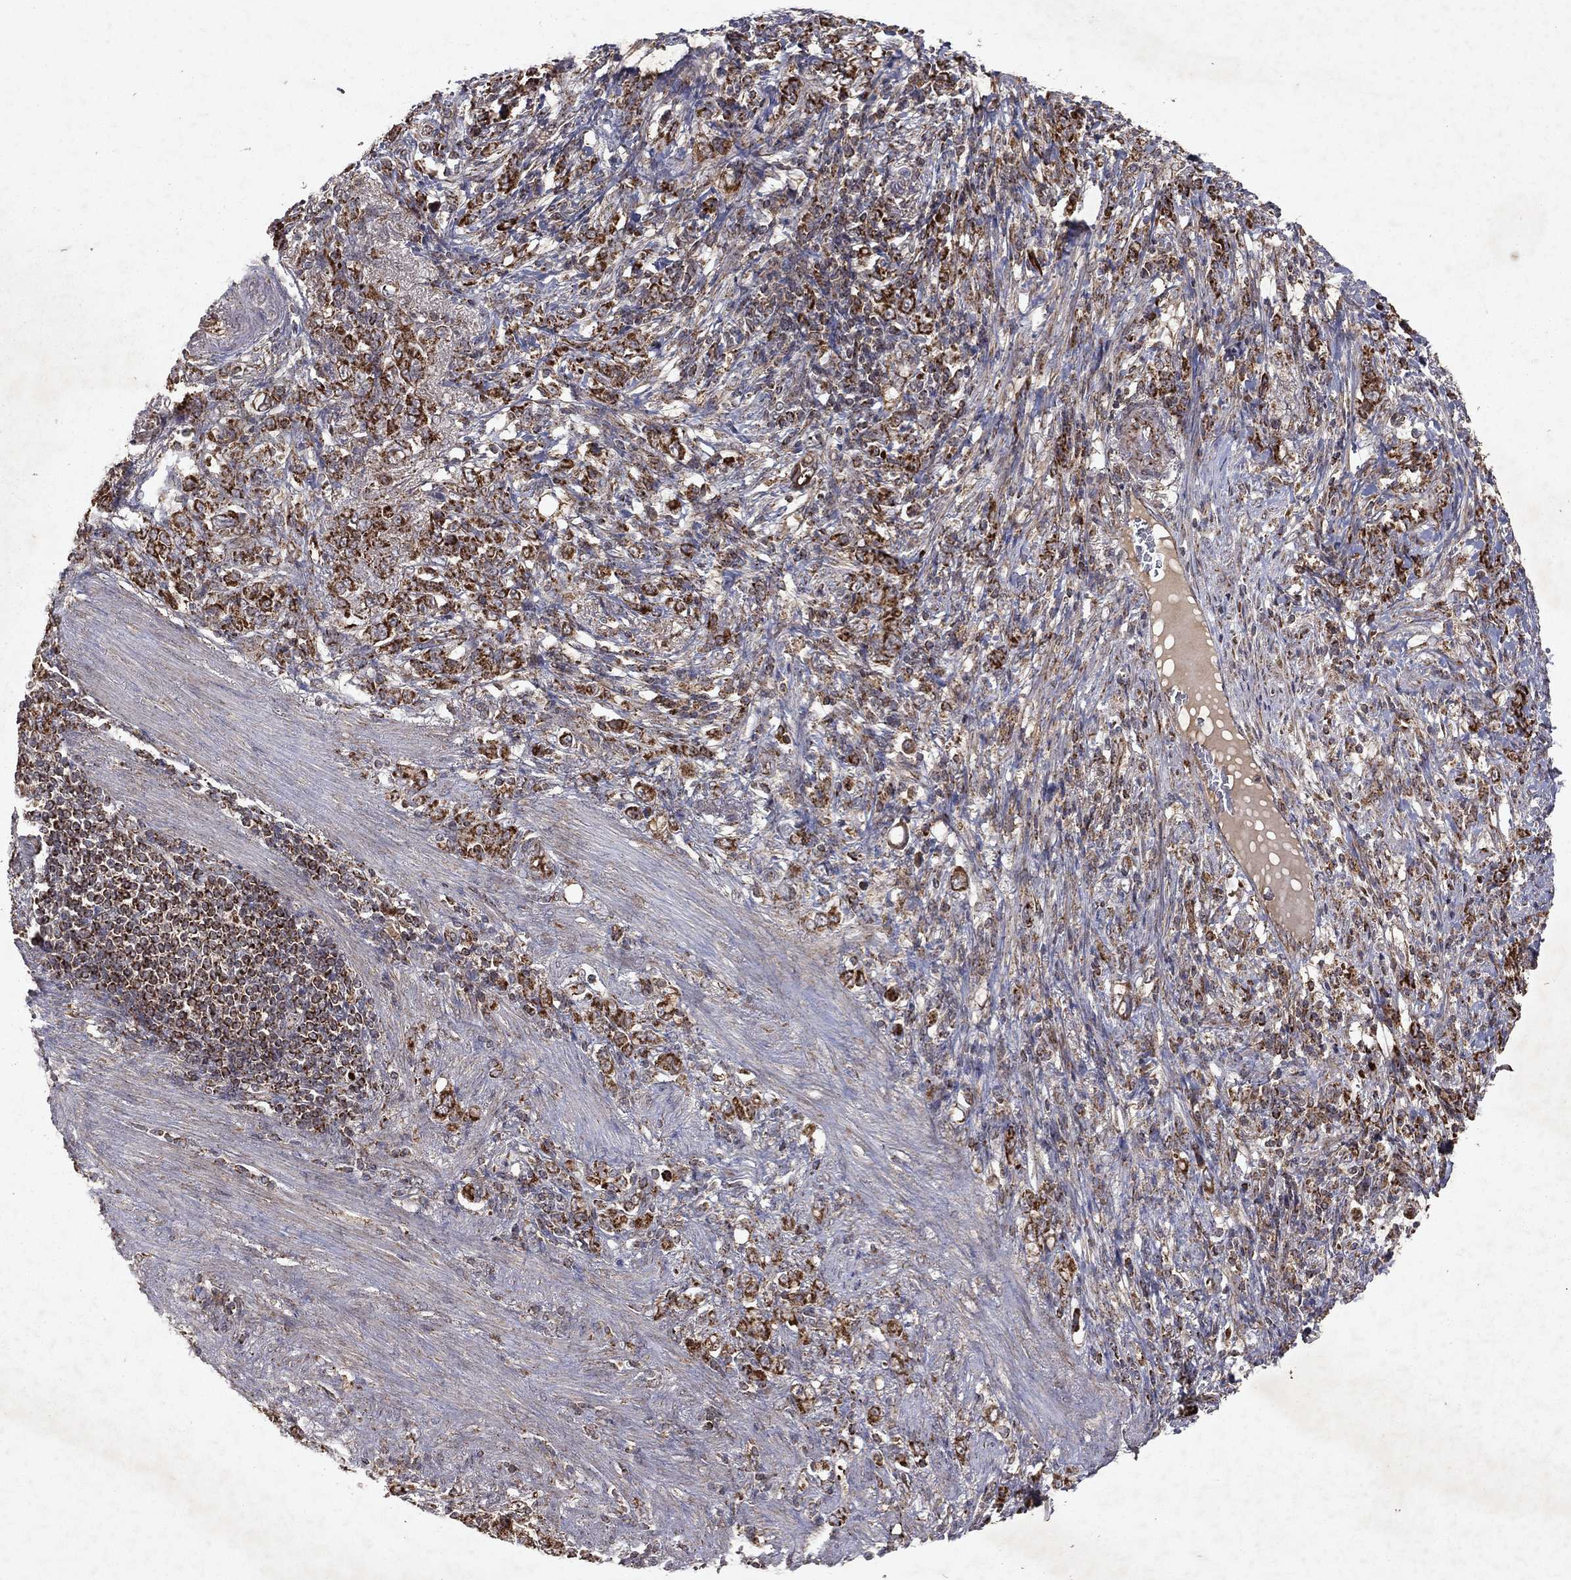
{"staining": {"intensity": "strong", "quantity": "<25%", "location": "cytoplasmic/membranous"}, "tissue": "stomach cancer", "cell_type": "Tumor cells", "image_type": "cancer", "snomed": [{"axis": "morphology", "description": "Normal tissue, NOS"}, {"axis": "morphology", "description": "Adenocarcinoma, NOS"}, {"axis": "topography", "description": "Stomach"}], "caption": "Stomach cancer (adenocarcinoma) stained for a protein (brown) demonstrates strong cytoplasmic/membranous positive expression in about <25% of tumor cells.", "gene": "PYROXD2", "patient": {"sex": "female", "age": 79}}